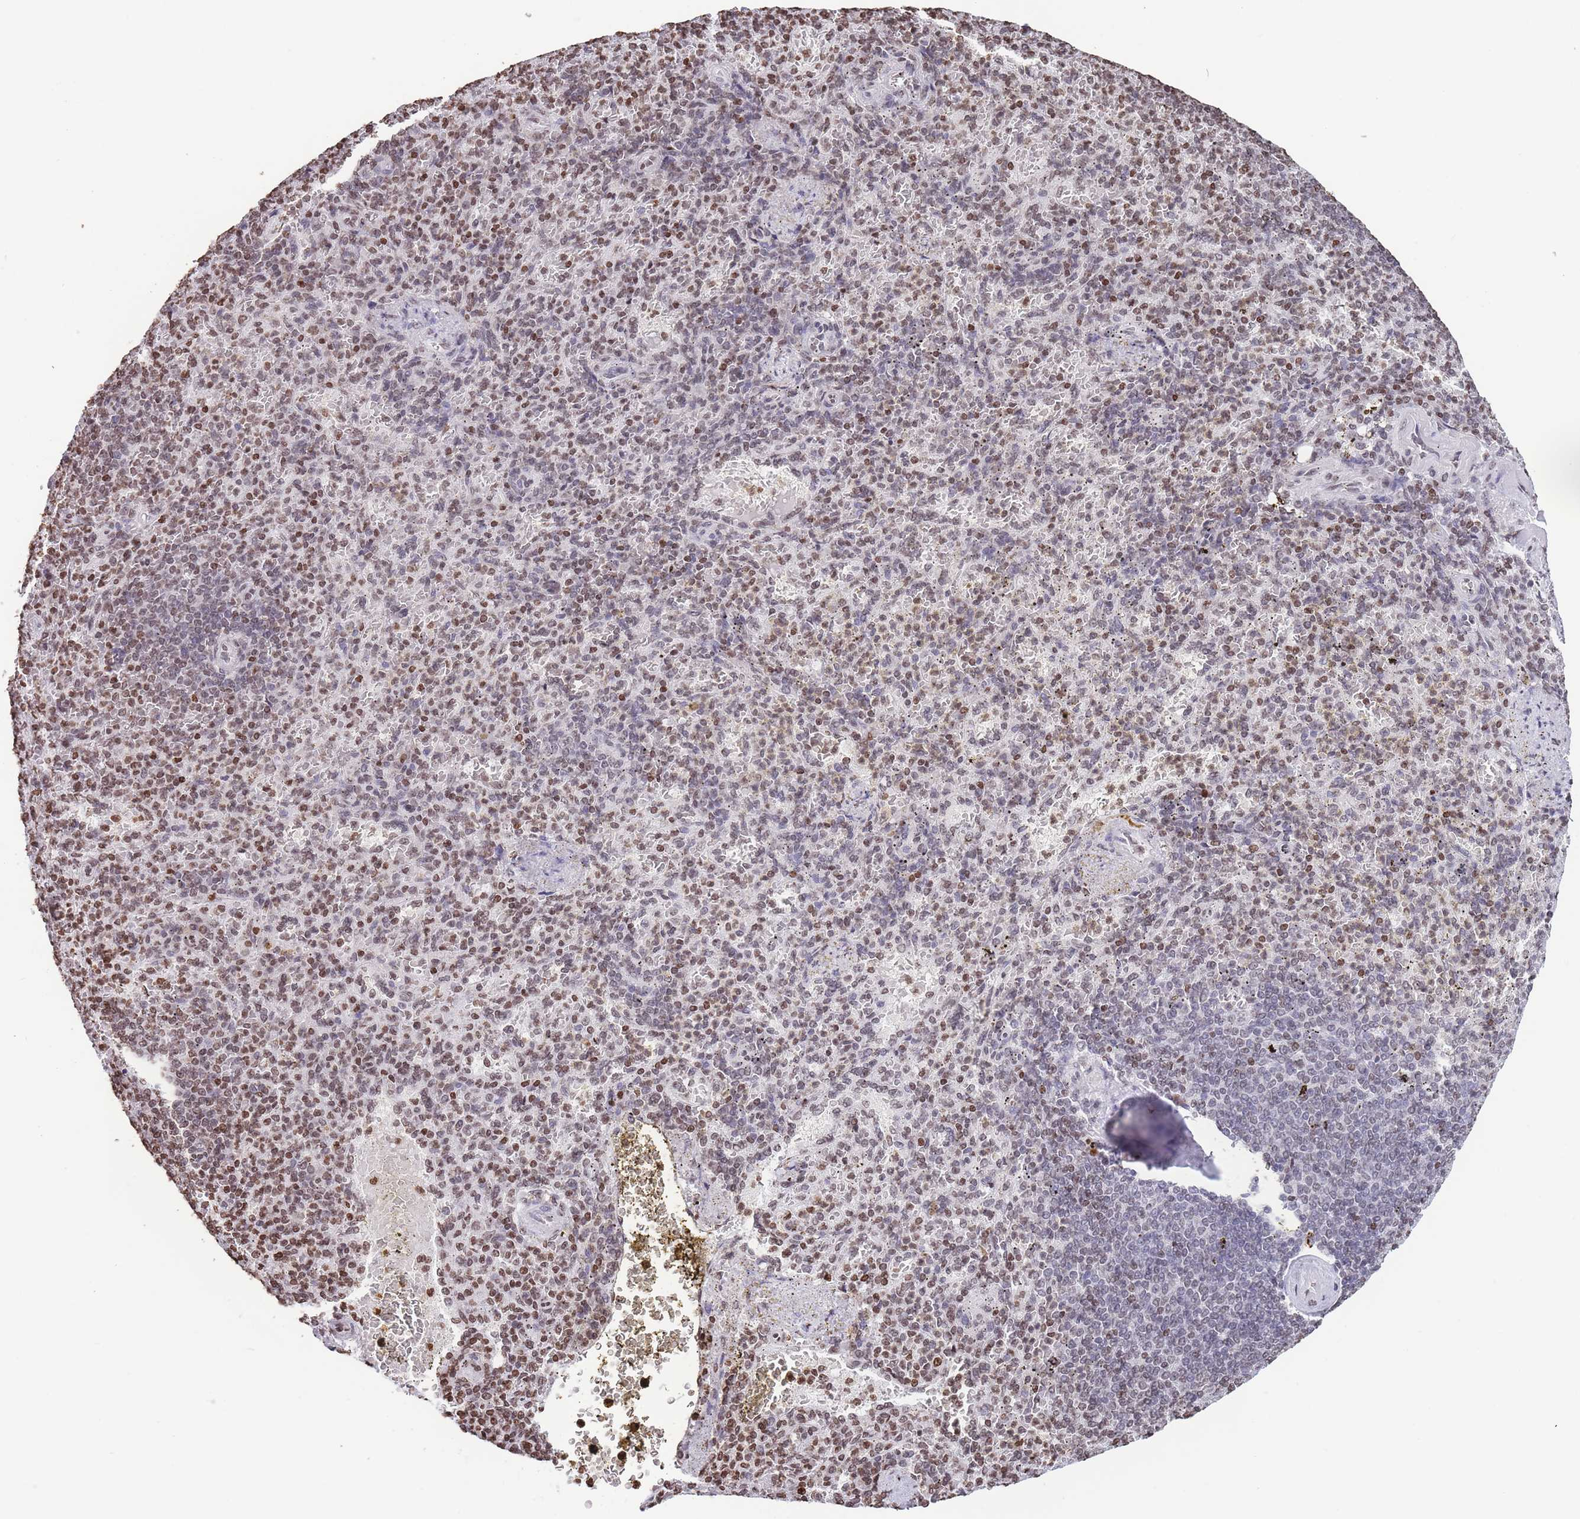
{"staining": {"intensity": "moderate", "quantity": ">75%", "location": "nuclear"}, "tissue": "spleen", "cell_type": "Cells in red pulp", "image_type": "normal", "snomed": [{"axis": "morphology", "description": "Normal tissue, NOS"}, {"axis": "topography", "description": "Spleen"}], "caption": "Protein staining of normal spleen displays moderate nuclear expression in approximately >75% of cells in red pulp. (brown staining indicates protein expression, while blue staining denotes nuclei).", "gene": "H2BC10", "patient": {"sex": "female", "age": 74}}